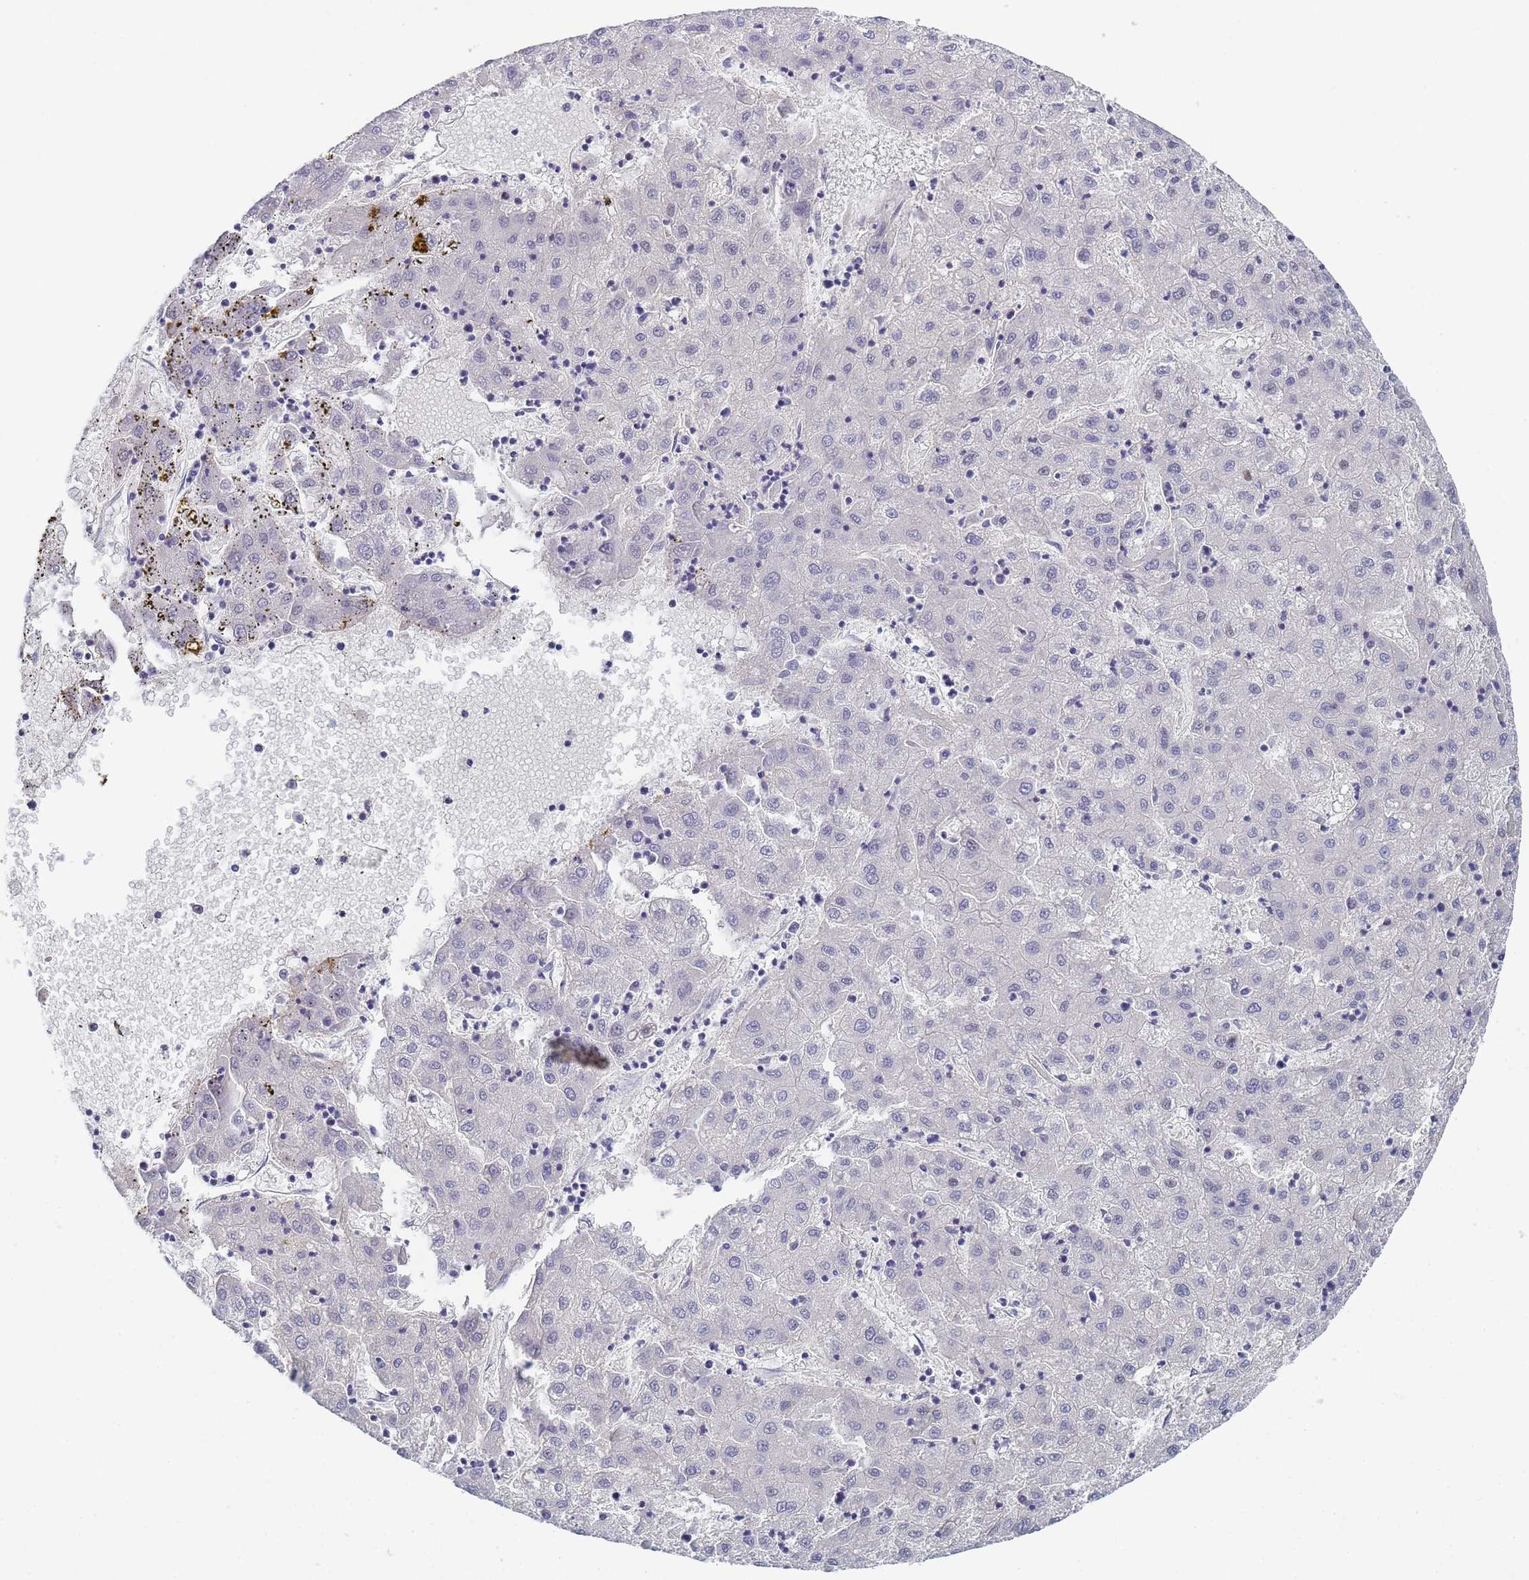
{"staining": {"intensity": "negative", "quantity": "none", "location": "none"}, "tissue": "liver cancer", "cell_type": "Tumor cells", "image_type": "cancer", "snomed": [{"axis": "morphology", "description": "Carcinoma, Hepatocellular, NOS"}, {"axis": "topography", "description": "Liver"}], "caption": "DAB immunohistochemical staining of liver cancer demonstrates no significant staining in tumor cells.", "gene": "PRRT4", "patient": {"sex": "male", "age": 72}}